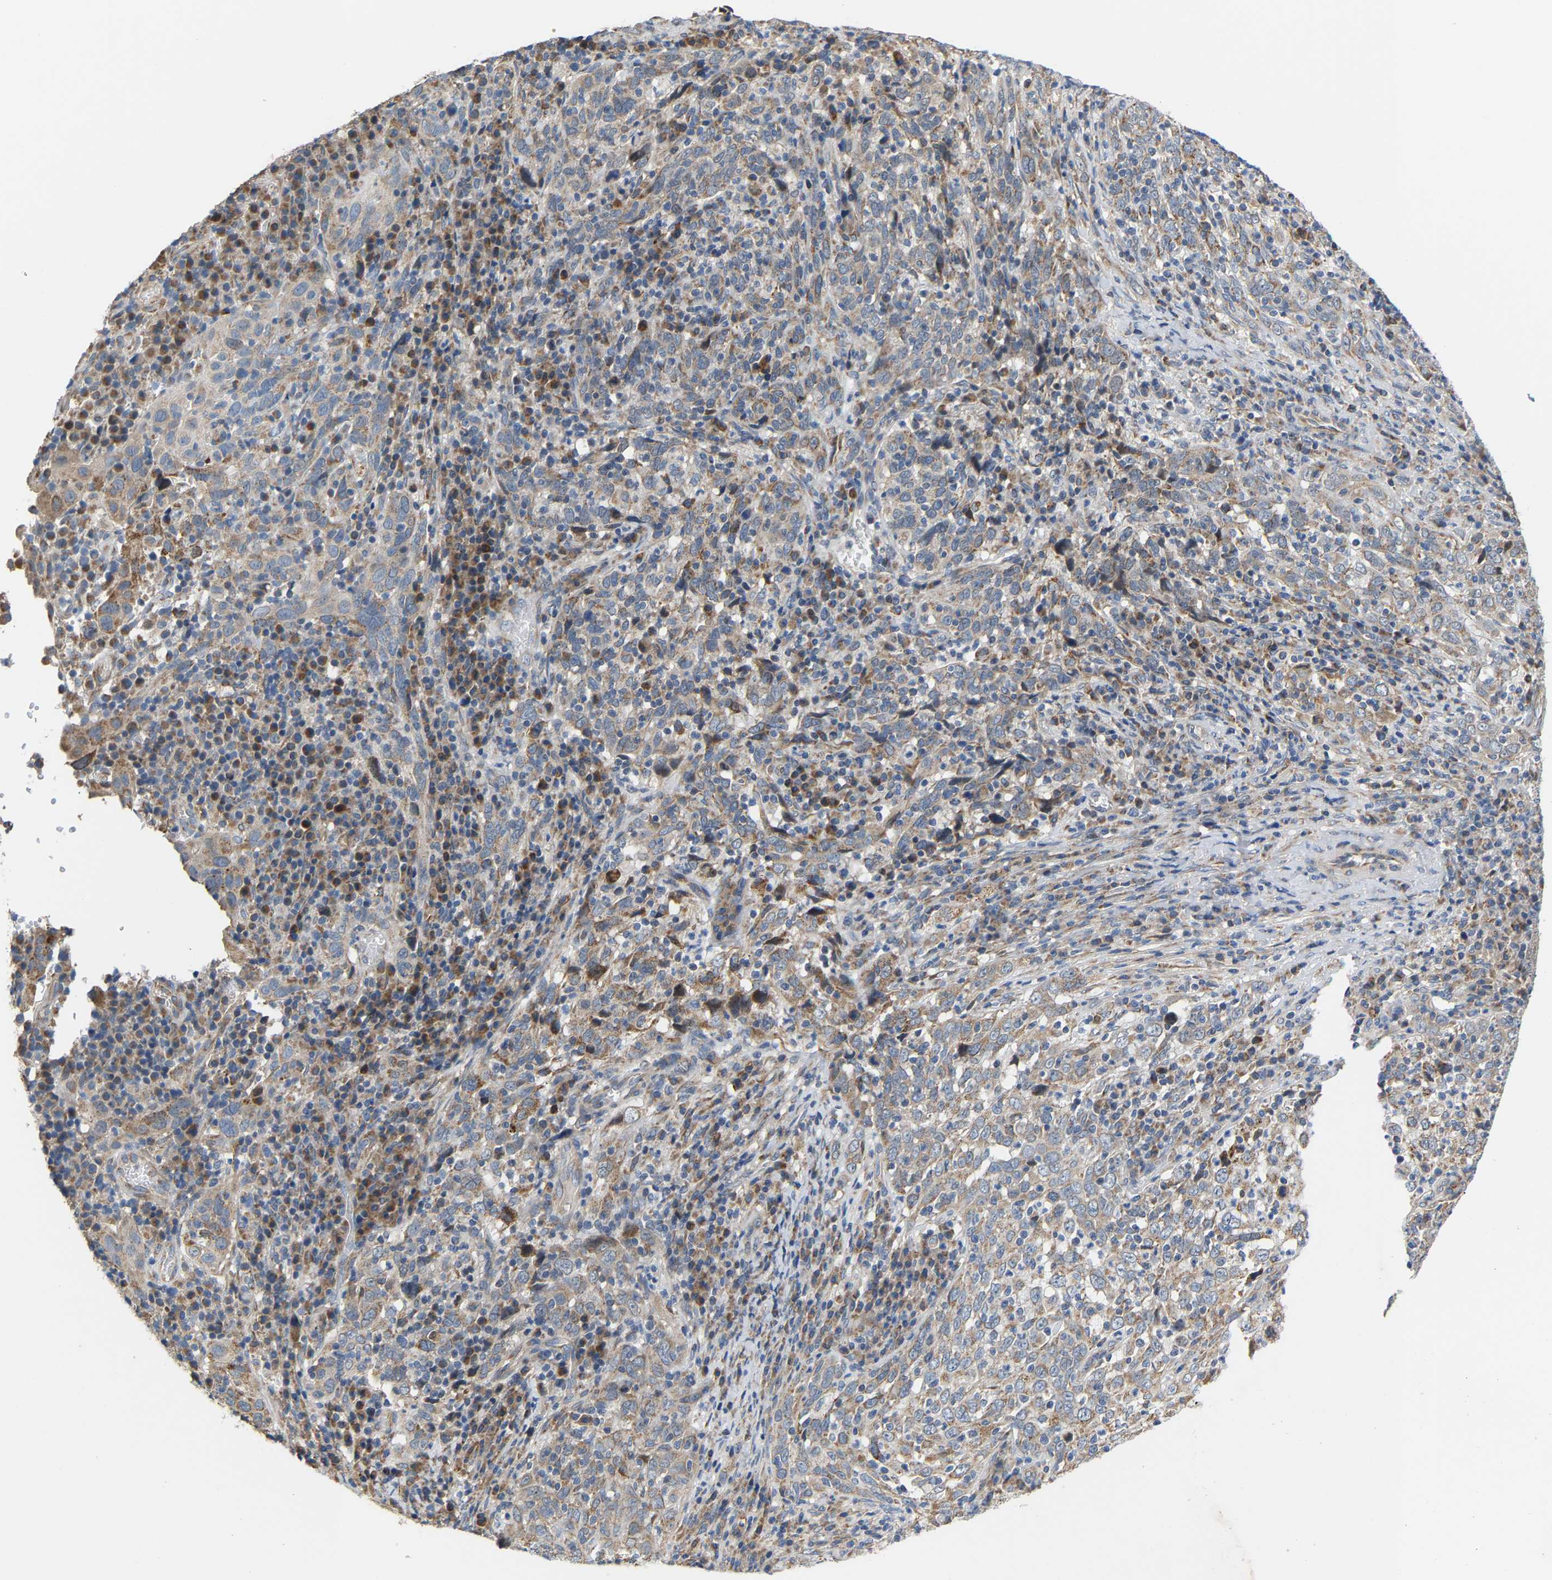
{"staining": {"intensity": "weak", "quantity": "<25%", "location": "cytoplasmic/membranous"}, "tissue": "cervical cancer", "cell_type": "Tumor cells", "image_type": "cancer", "snomed": [{"axis": "morphology", "description": "Squamous cell carcinoma, NOS"}, {"axis": "topography", "description": "Cervix"}], "caption": "DAB (3,3'-diaminobenzidine) immunohistochemical staining of human squamous cell carcinoma (cervical) exhibits no significant staining in tumor cells.", "gene": "TMEM168", "patient": {"sex": "female", "age": 46}}